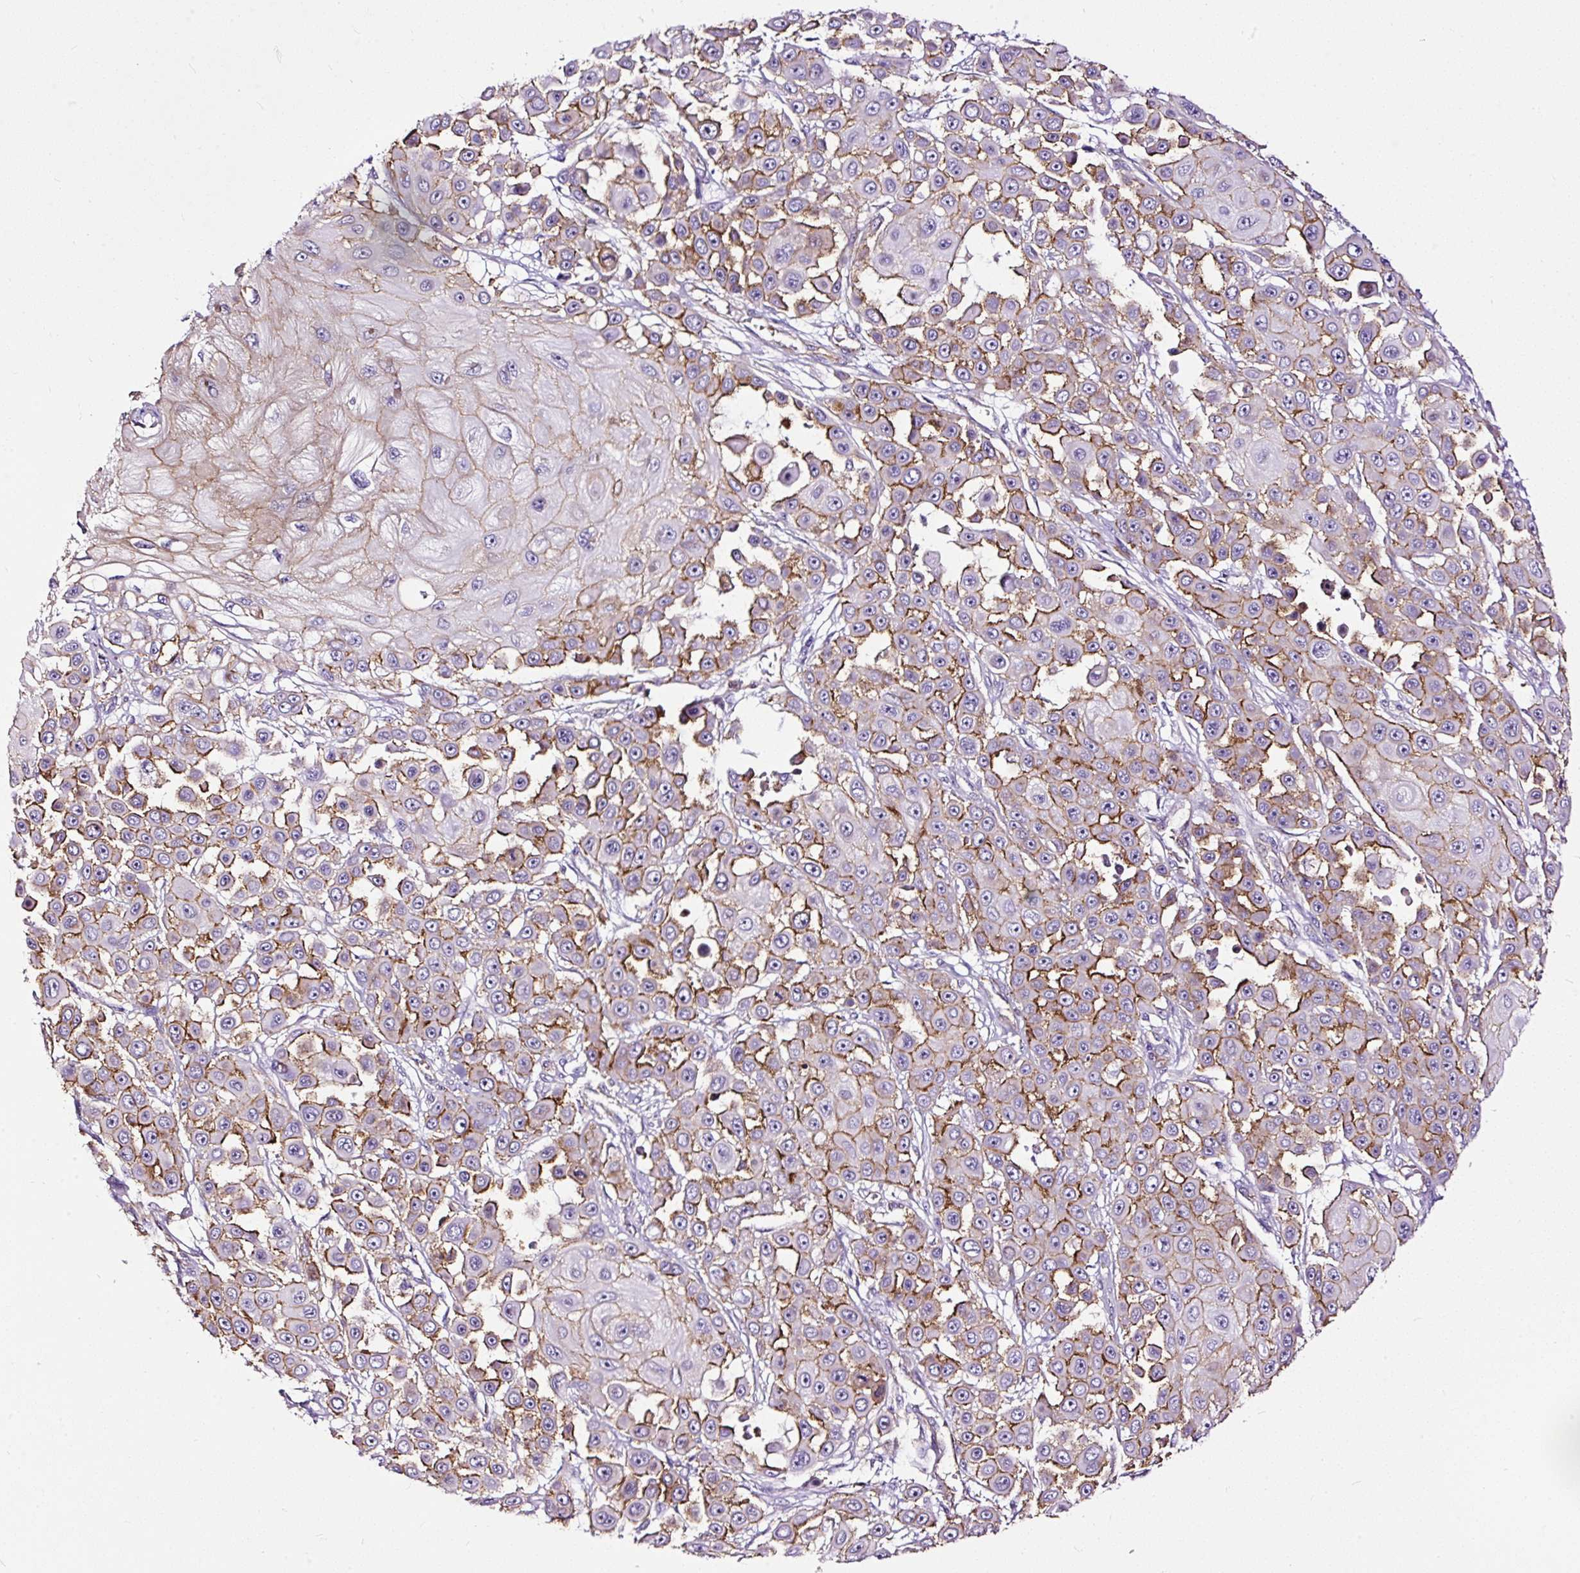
{"staining": {"intensity": "strong", "quantity": "<25%", "location": "cytoplasmic/membranous"}, "tissue": "skin cancer", "cell_type": "Tumor cells", "image_type": "cancer", "snomed": [{"axis": "morphology", "description": "Squamous cell carcinoma, NOS"}, {"axis": "topography", "description": "Skin"}], "caption": "A high-resolution image shows immunohistochemistry (IHC) staining of skin cancer, which displays strong cytoplasmic/membranous positivity in approximately <25% of tumor cells.", "gene": "MAGEB16", "patient": {"sex": "male", "age": 67}}